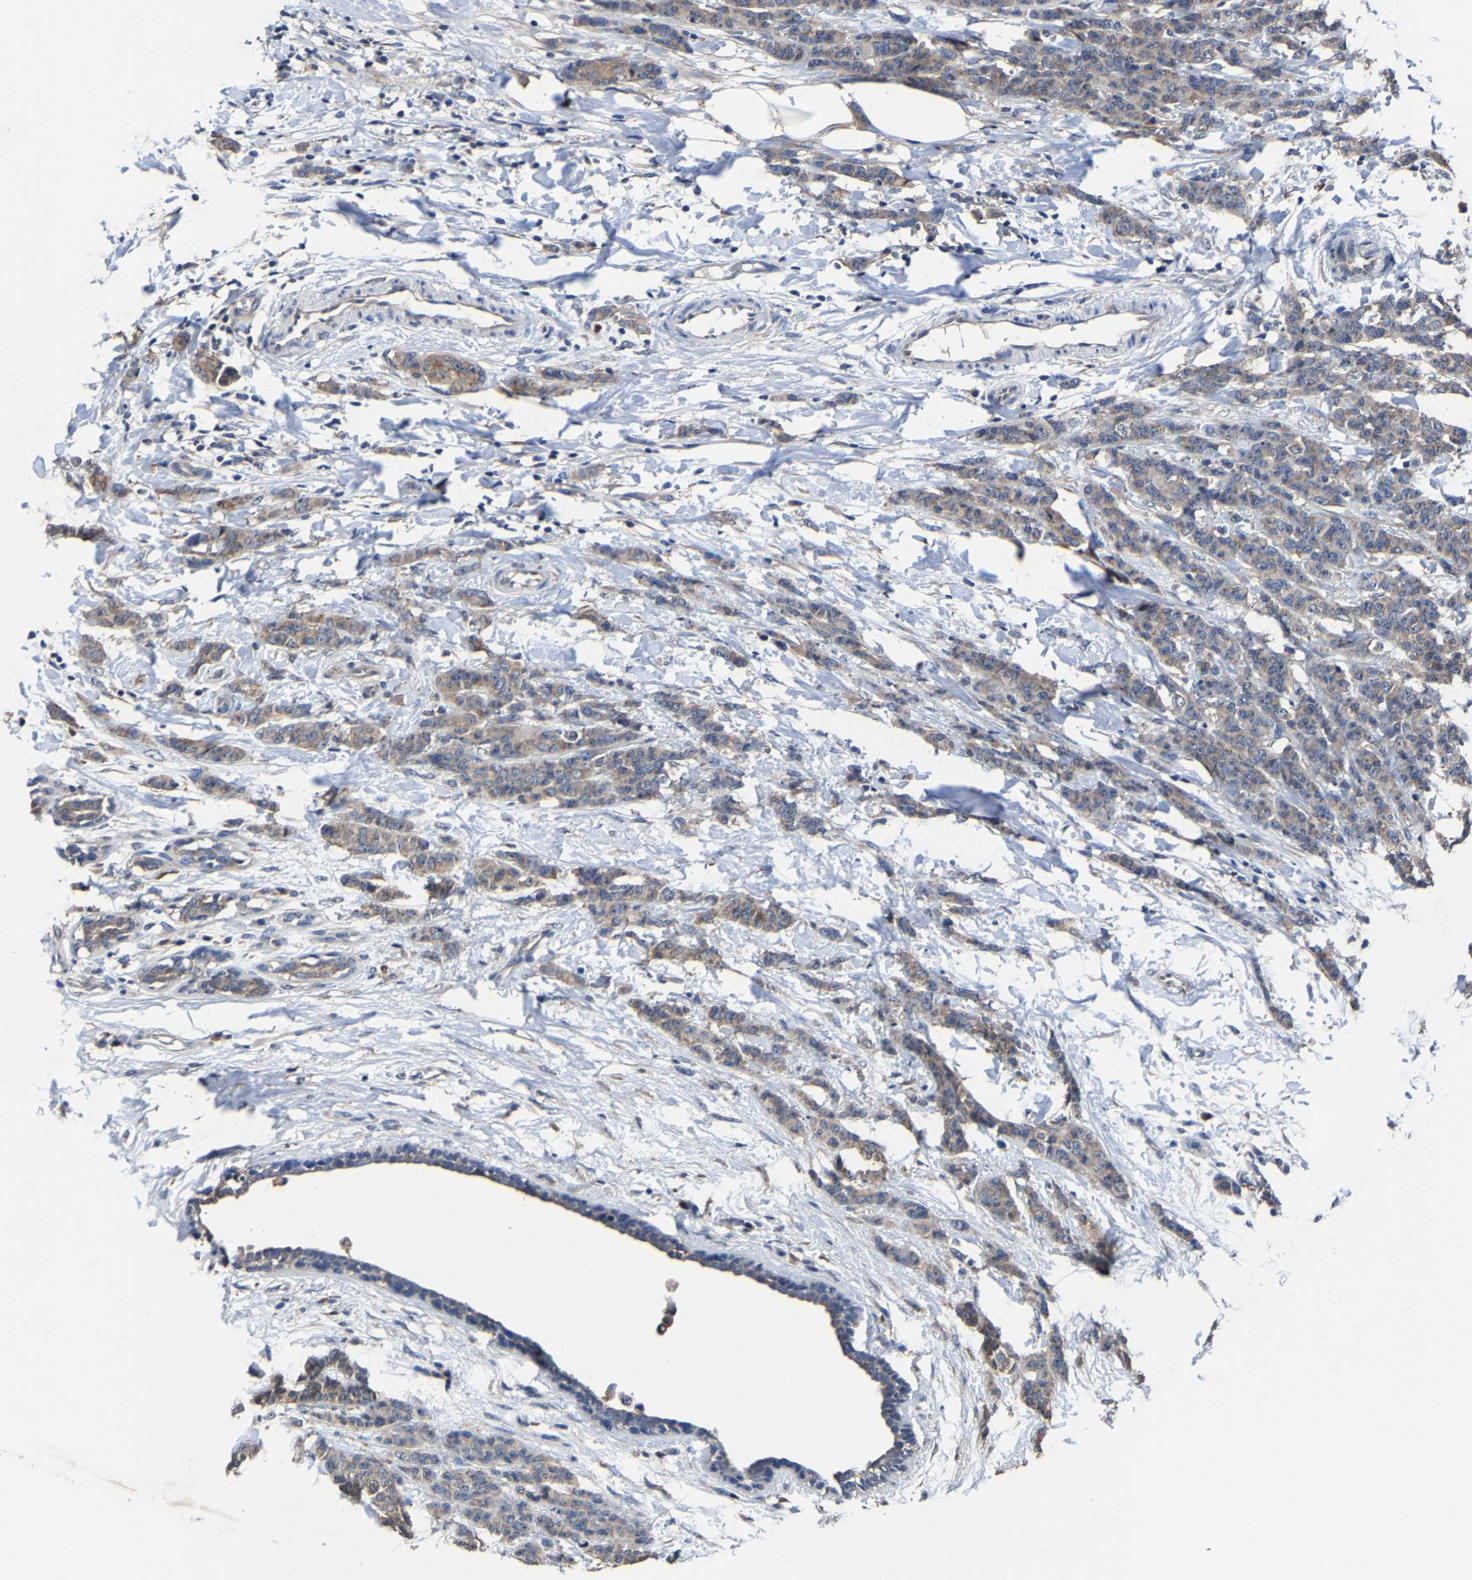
{"staining": {"intensity": "weak", "quantity": ">75%", "location": "cytoplasmic/membranous"}, "tissue": "breast cancer", "cell_type": "Tumor cells", "image_type": "cancer", "snomed": [{"axis": "morphology", "description": "Normal tissue, NOS"}, {"axis": "morphology", "description": "Duct carcinoma"}, {"axis": "topography", "description": "Breast"}], "caption": "The photomicrograph displays a brown stain indicating the presence of a protein in the cytoplasmic/membranous of tumor cells in breast cancer (intraductal carcinoma). The protein is stained brown, and the nuclei are stained in blue (DAB IHC with brightfield microscopy, high magnification).", "gene": "EBAG9", "patient": {"sex": "female", "age": 40}}